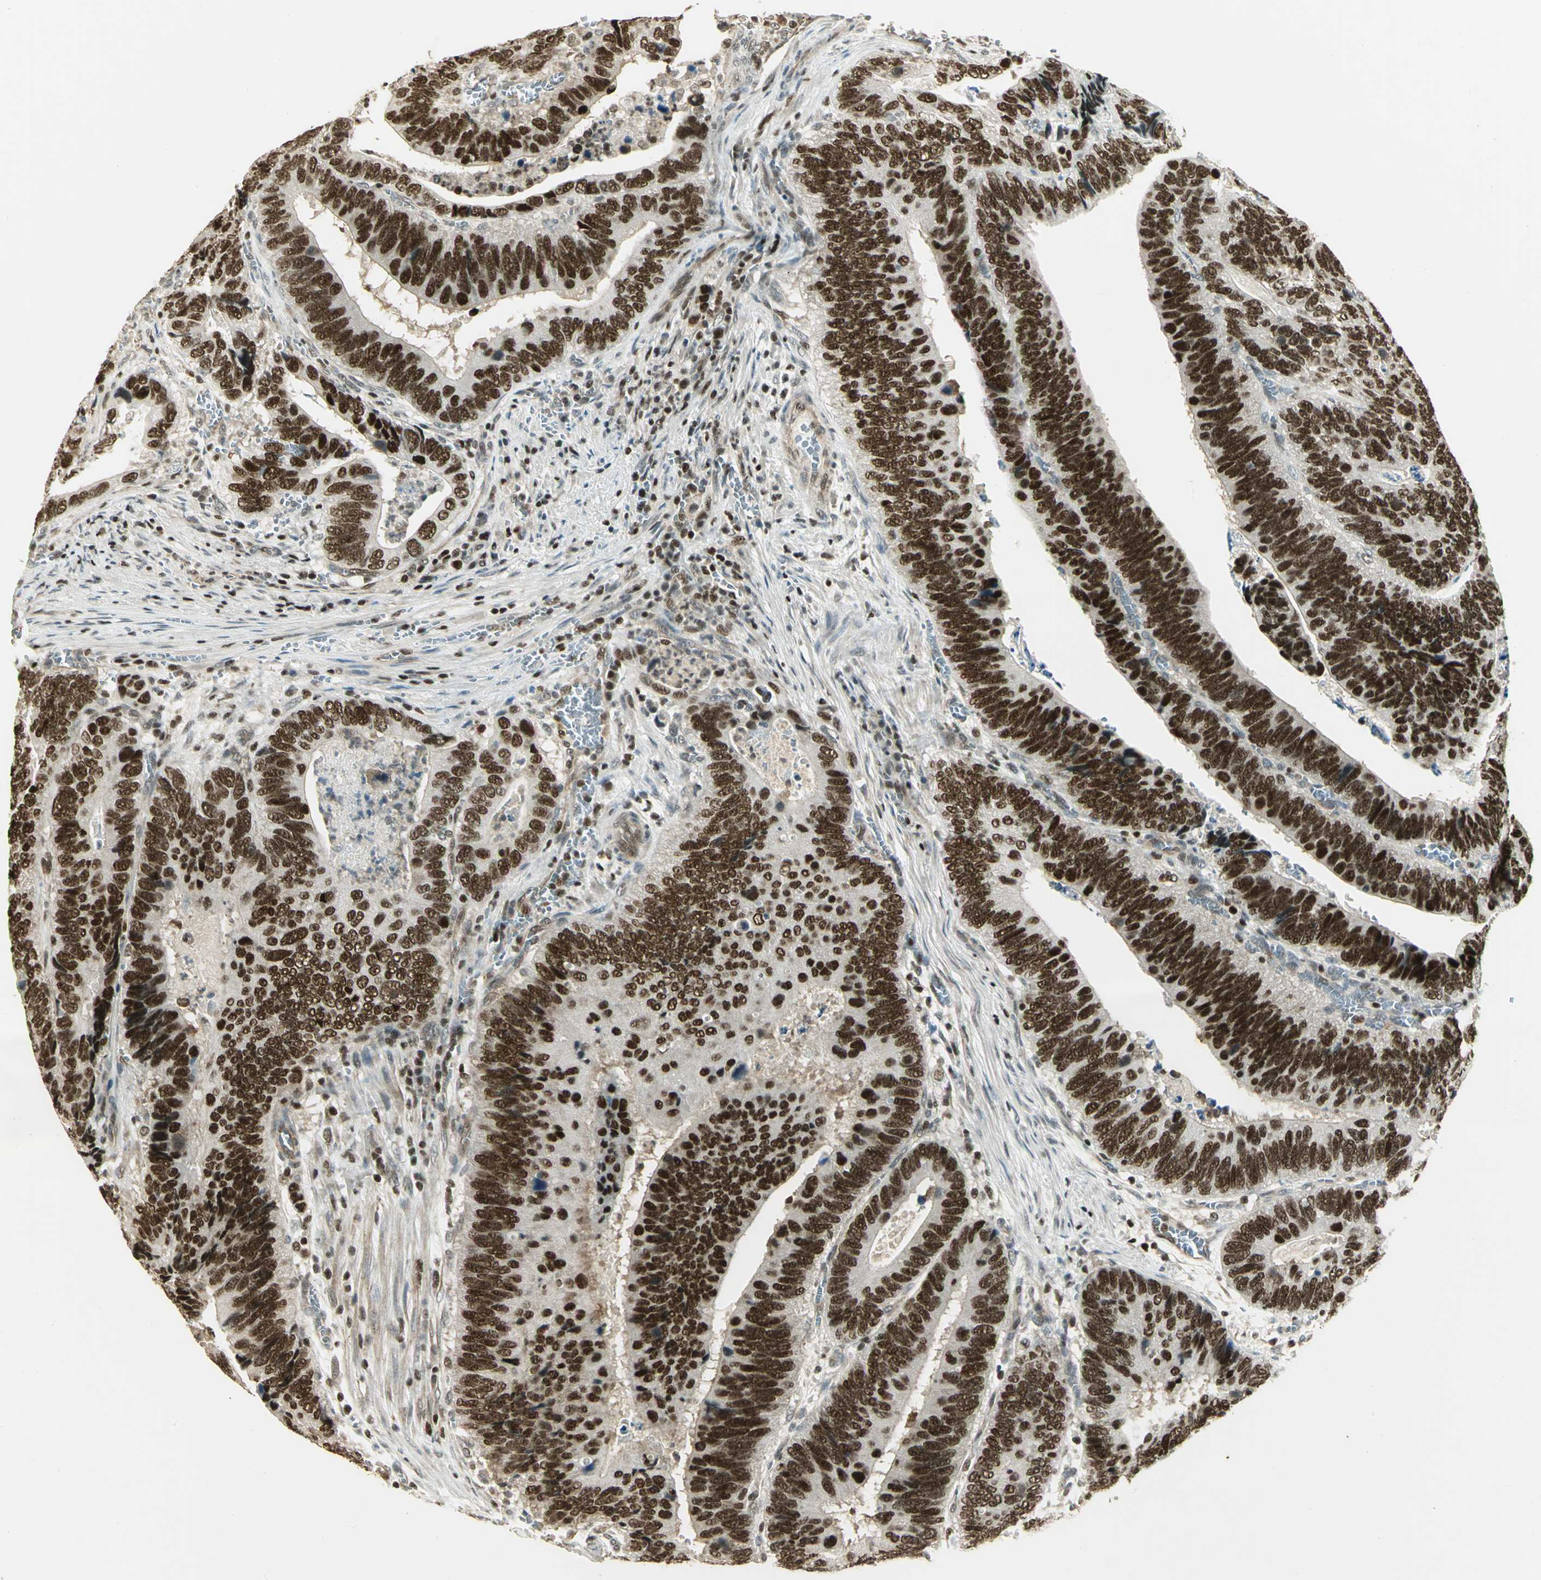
{"staining": {"intensity": "strong", "quantity": ">75%", "location": "nuclear"}, "tissue": "colorectal cancer", "cell_type": "Tumor cells", "image_type": "cancer", "snomed": [{"axis": "morphology", "description": "Adenocarcinoma, NOS"}, {"axis": "topography", "description": "Colon"}], "caption": "About >75% of tumor cells in adenocarcinoma (colorectal) demonstrate strong nuclear protein staining as visualized by brown immunohistochemical staining.", "gene": "ELF1", "patient": {"sex": "male", "age": 72}}